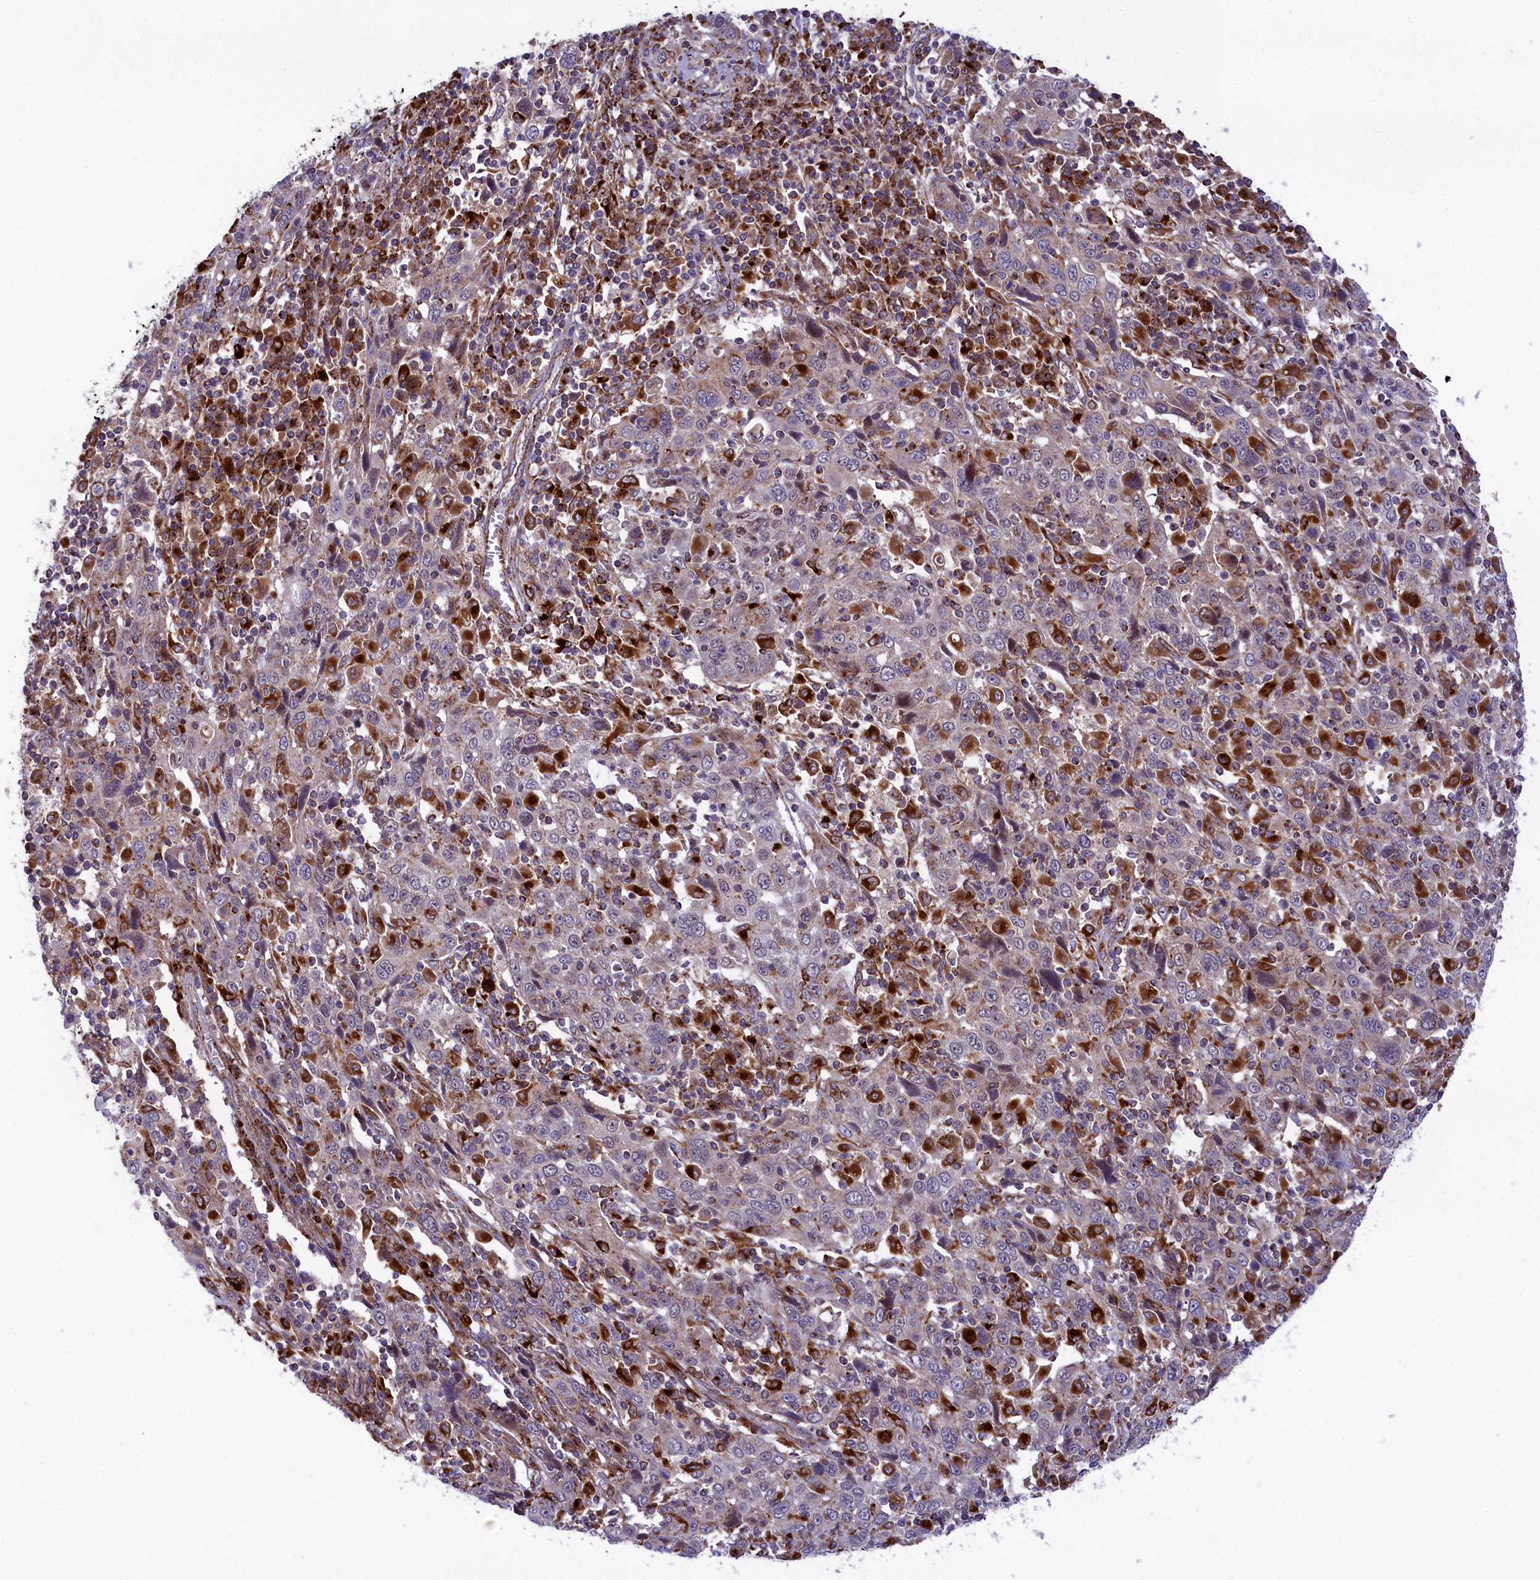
{"staining": {"intensity": "negative", "quantity": "none", "location": "none"}, "tissue": "cervical cancer", "cell_type": "Tumor cells", "image_type": "cancer", "snomed": [{"axis": "morphology", "description": "Squamous cell carcinoma, NOS"}, {"axis": "topography", "description": "Cervix"}], "caption": "Squamous cell carcinoma (cervical) stained for a protein using immunohistochemistry demonstrates no expression tumor cells.", "gene": "MAN2B1", "patient": {"sex": "female", "age": 46}}